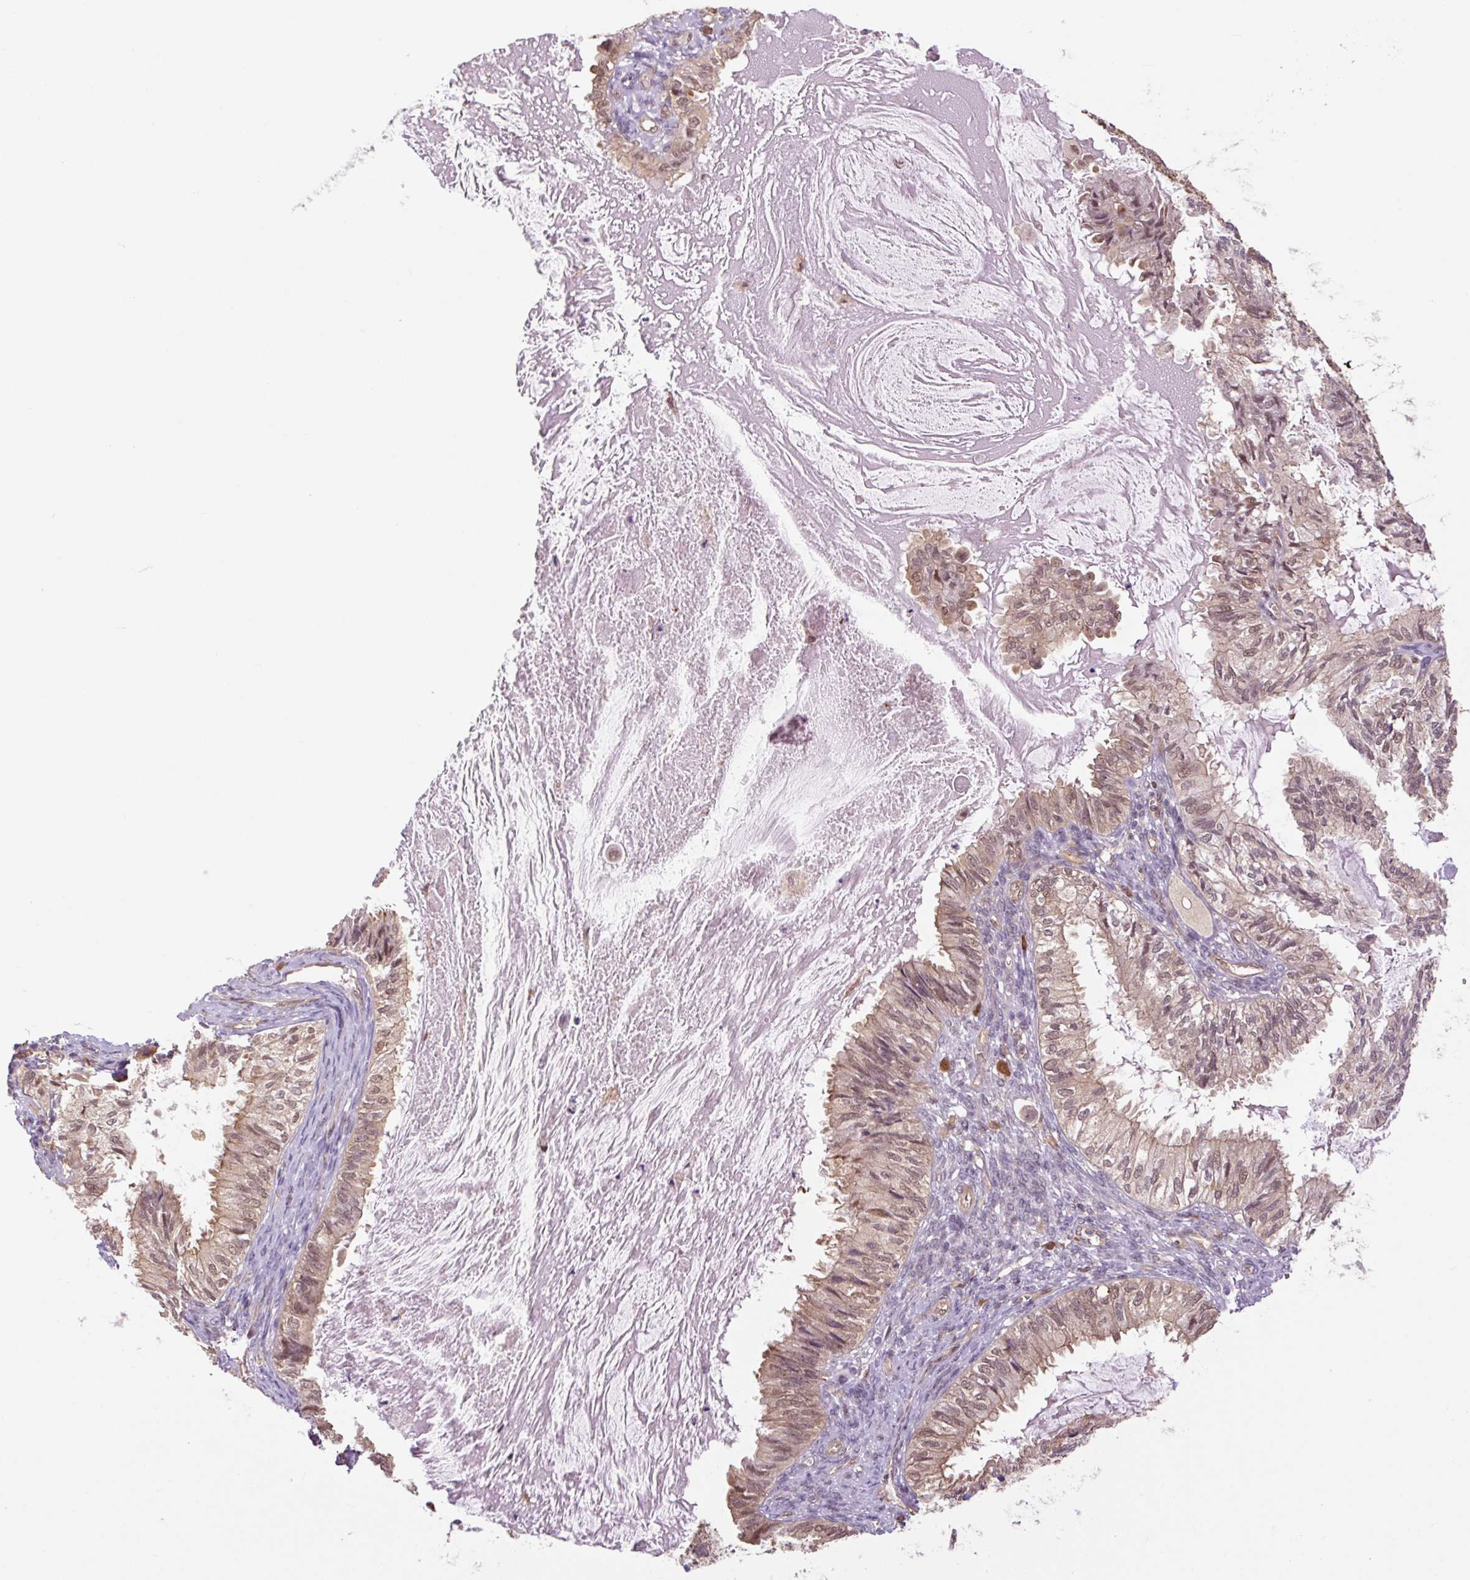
{"staining": {"intensity": "weak", "quantity": ">75%", "location": "cytoplasmic/membranous,nuclear"}, "tissue": "cervical cancer", "cell_type": "Tumor cells", "image_type": "cancer", "snomed": [{"axis": "morphology", "description": "Normal tissue, NOS"}, {"axis": "morphology", "description": "Adenocarcinoma, NOS"}, {"axis": "topography", "description": "Cervix"}, {"axis": "topography", "description": "Endometrium"}], "caption": "Cervical adenocarcinoma stained with DAB IHC shows low levels of weak cytoplasmic/membranous and nuclear staining in approximately >75% of tumor cells.", "gene": "TPT1", "patient": {"sex": "female", "age": 86}}